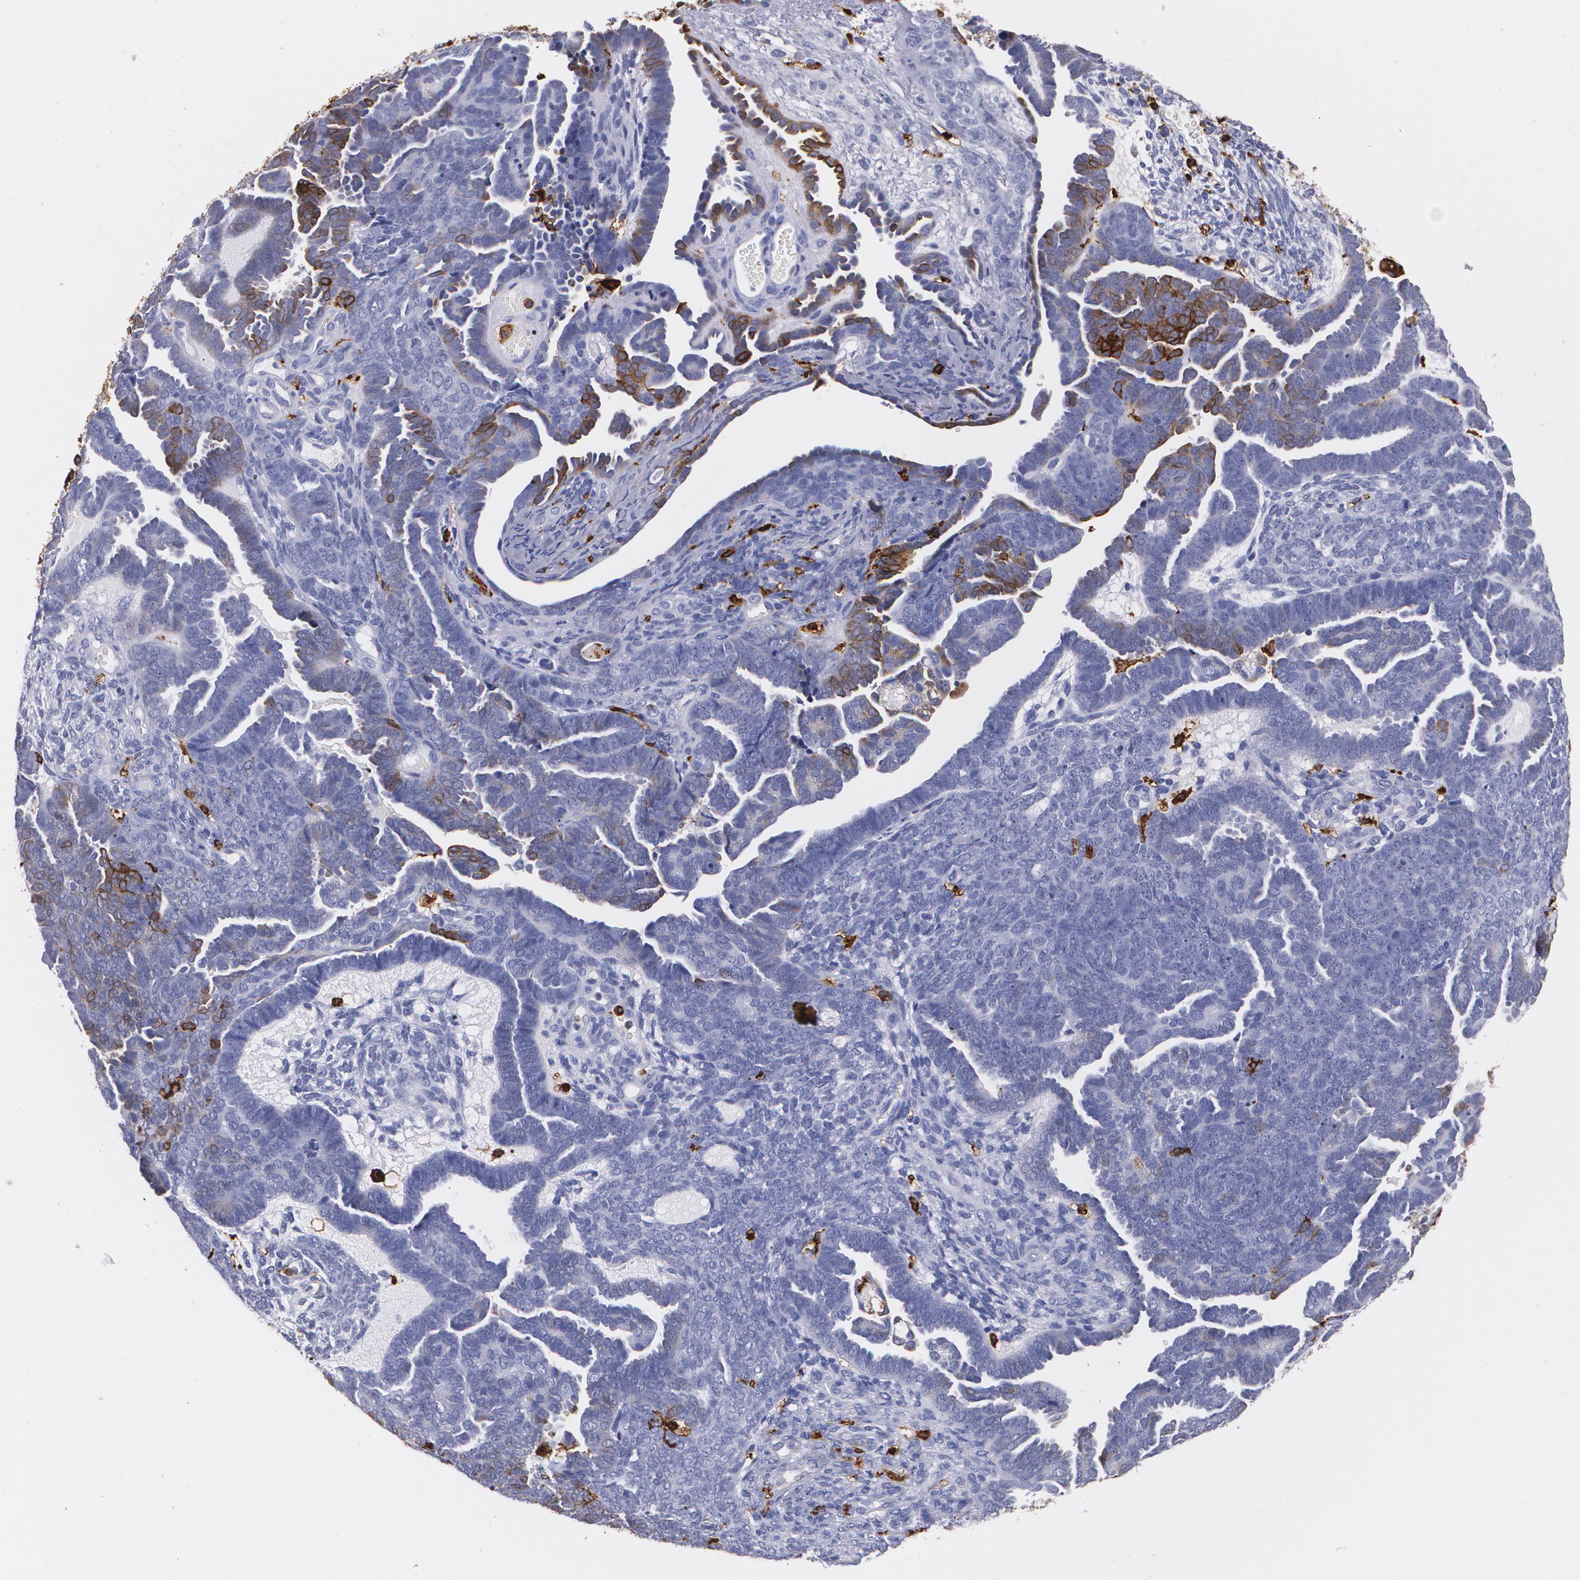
{"staining": {"intensity": "moderate", "quantity": "<25%", "location": "cytoplasmic/membranous"}, "tissue": "endometrial cancer", "cell_type": "Tumor cells", "image_type": "cancer", "snomed": [{"axis": "morphology", "description": "Neoplasm, malignant, NOS"}, {"axis": "topography", "description": "Endometrium"}], "caption": "This image exhibits endometrial cancer (malignant neoplasm) stained with immunohistochemistry to label a protein in brown. The cytoplasmic/membranous of tumor cells show moderate positivity for the protein. Nuclei are counter-stained blue.", "gene": "HLA-DRA", "patient": {"sex": "female", "age": 74}}